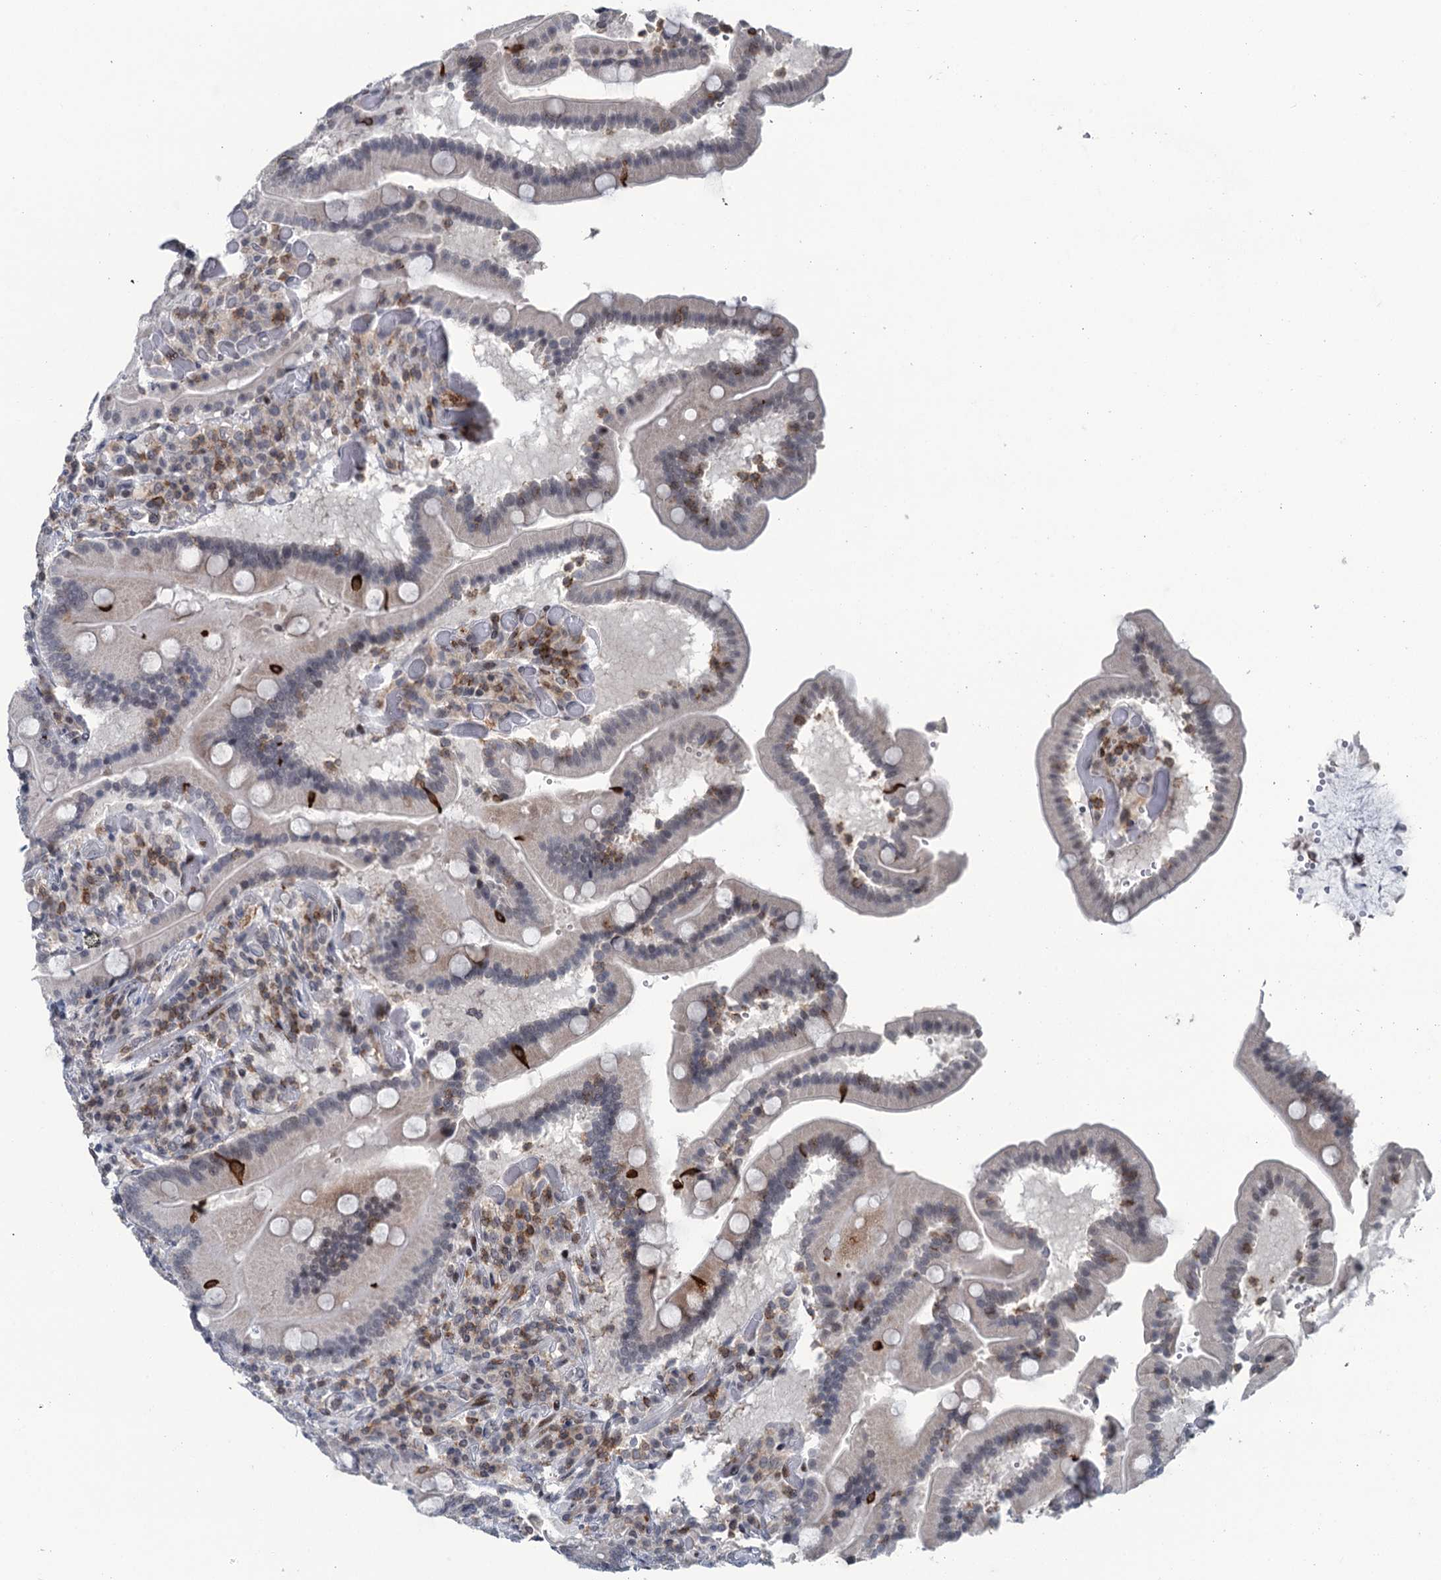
{"staining": {"intensity": "moderate", "quantity": "<25%", "location": "cytoplasmic/membranous"}, "tissue": "duodenum", "cell_type": "Glandular cells", "image_type": "normal", "snomed": [{"axis": "morphology", "description": "Normal tissue, NOS"}, {"axis": "topography", "description": "Duodenum"}], "caption": "DAB immunohistochemical staining of benign human duodenum demonstrates moderate cytoplasmic/membranous protein expression in about <25% of glandular cells. Ihc stains the protein in brown and the nuclei are stained blue.", "gene": "FYB1", "patient": {"sex": "female", "age": 62}}